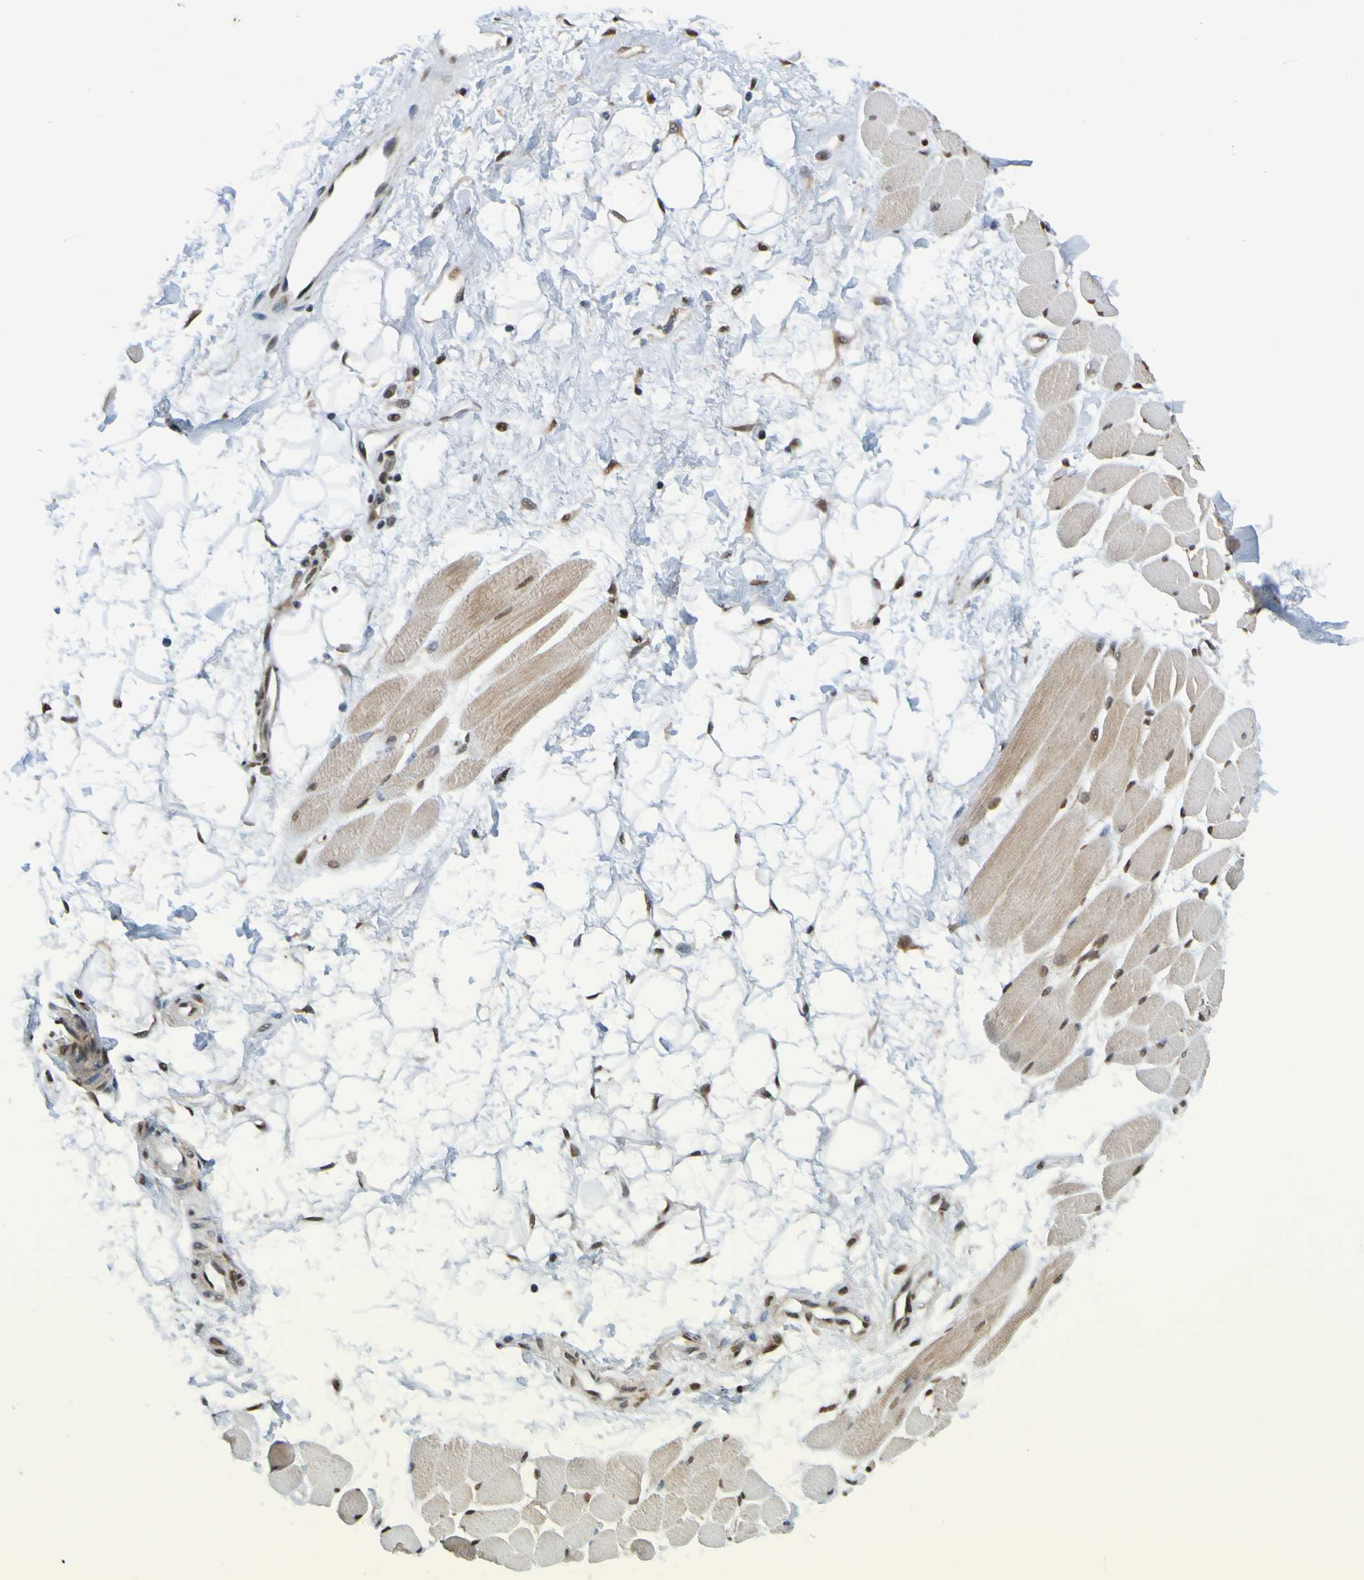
{"staining": {"intensity": "strong", "quantity": ">75%", "location": "nuclear"}, "tissue": "skeletal muscle", "cell_type": "Myocytes", "image_type": "normal", "snomed": [{"axis": "morphology", "description": "Normal tissue, NOS"}, {"axis": "topography", "description": "Skeletal muscle"}, {"axis": "topography", "description": "Peripheral nerve tissue"}], "caption": "Skeletal muscle stained with a brown dye displays strong nuclear positive expression in approximately >75% of myocytes.", "gene": "HDAC2", "patient": {"sex": "female", "age": 84}}